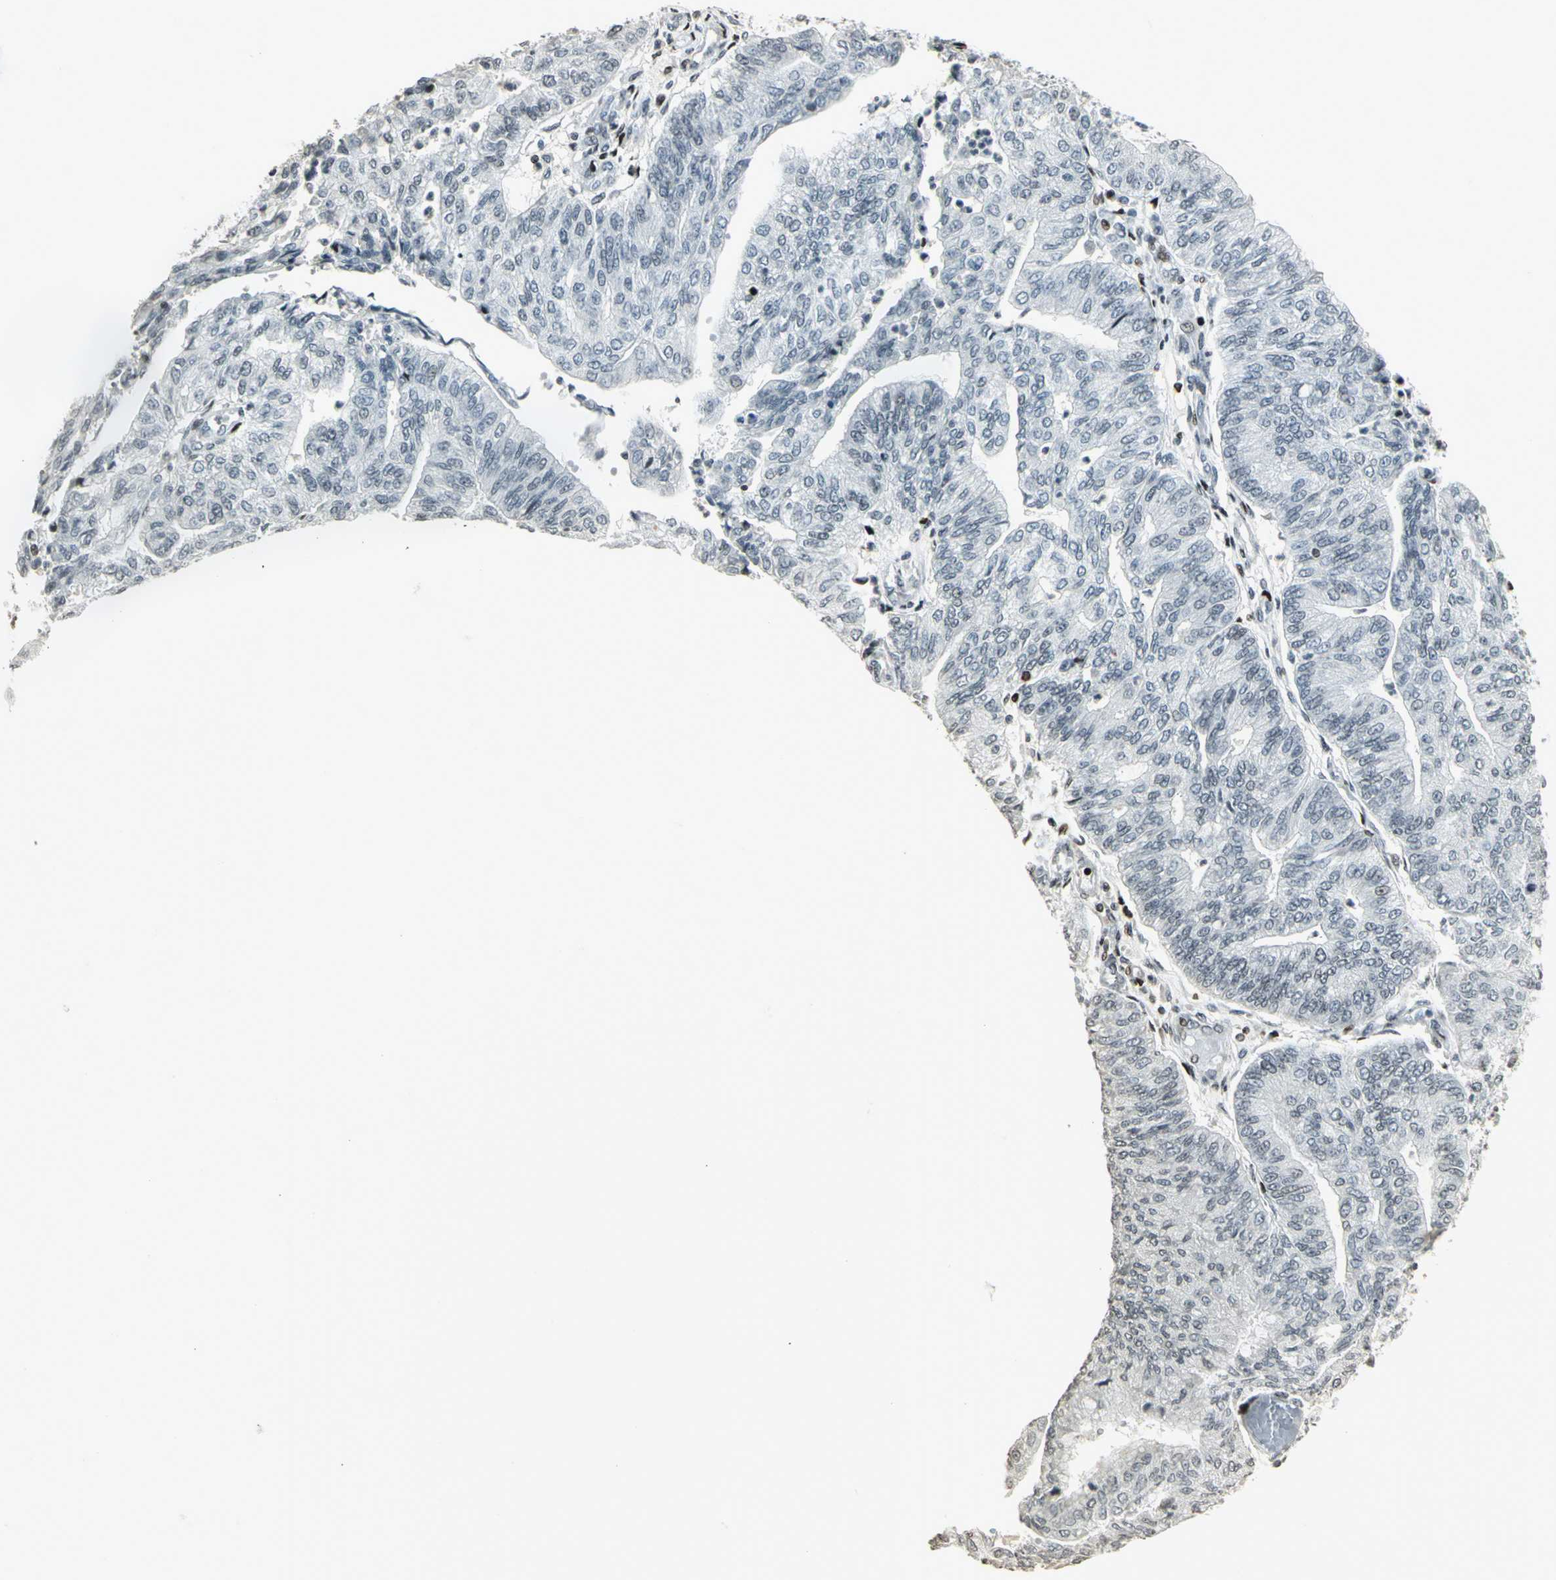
{"staining": {"intensity": "negative", "quantity": "none", "location": "none"}, "tissue": "endometrial cancer", "cell_type": "Tumor cells", "image_type": "cancer", "snomed": [{"axis": "morphology", "description": "Adenocarcinoma, NOS"}, {"axis": "topography", "description": "Endometrium"}], "caption": "Tumor cells show no significant staining in adenocarcinoma (endometrial). (DAB immunohistochemistry, high magnification).", "gene": "KDM1A", "patient": {"sex": "female", "age": 59}}